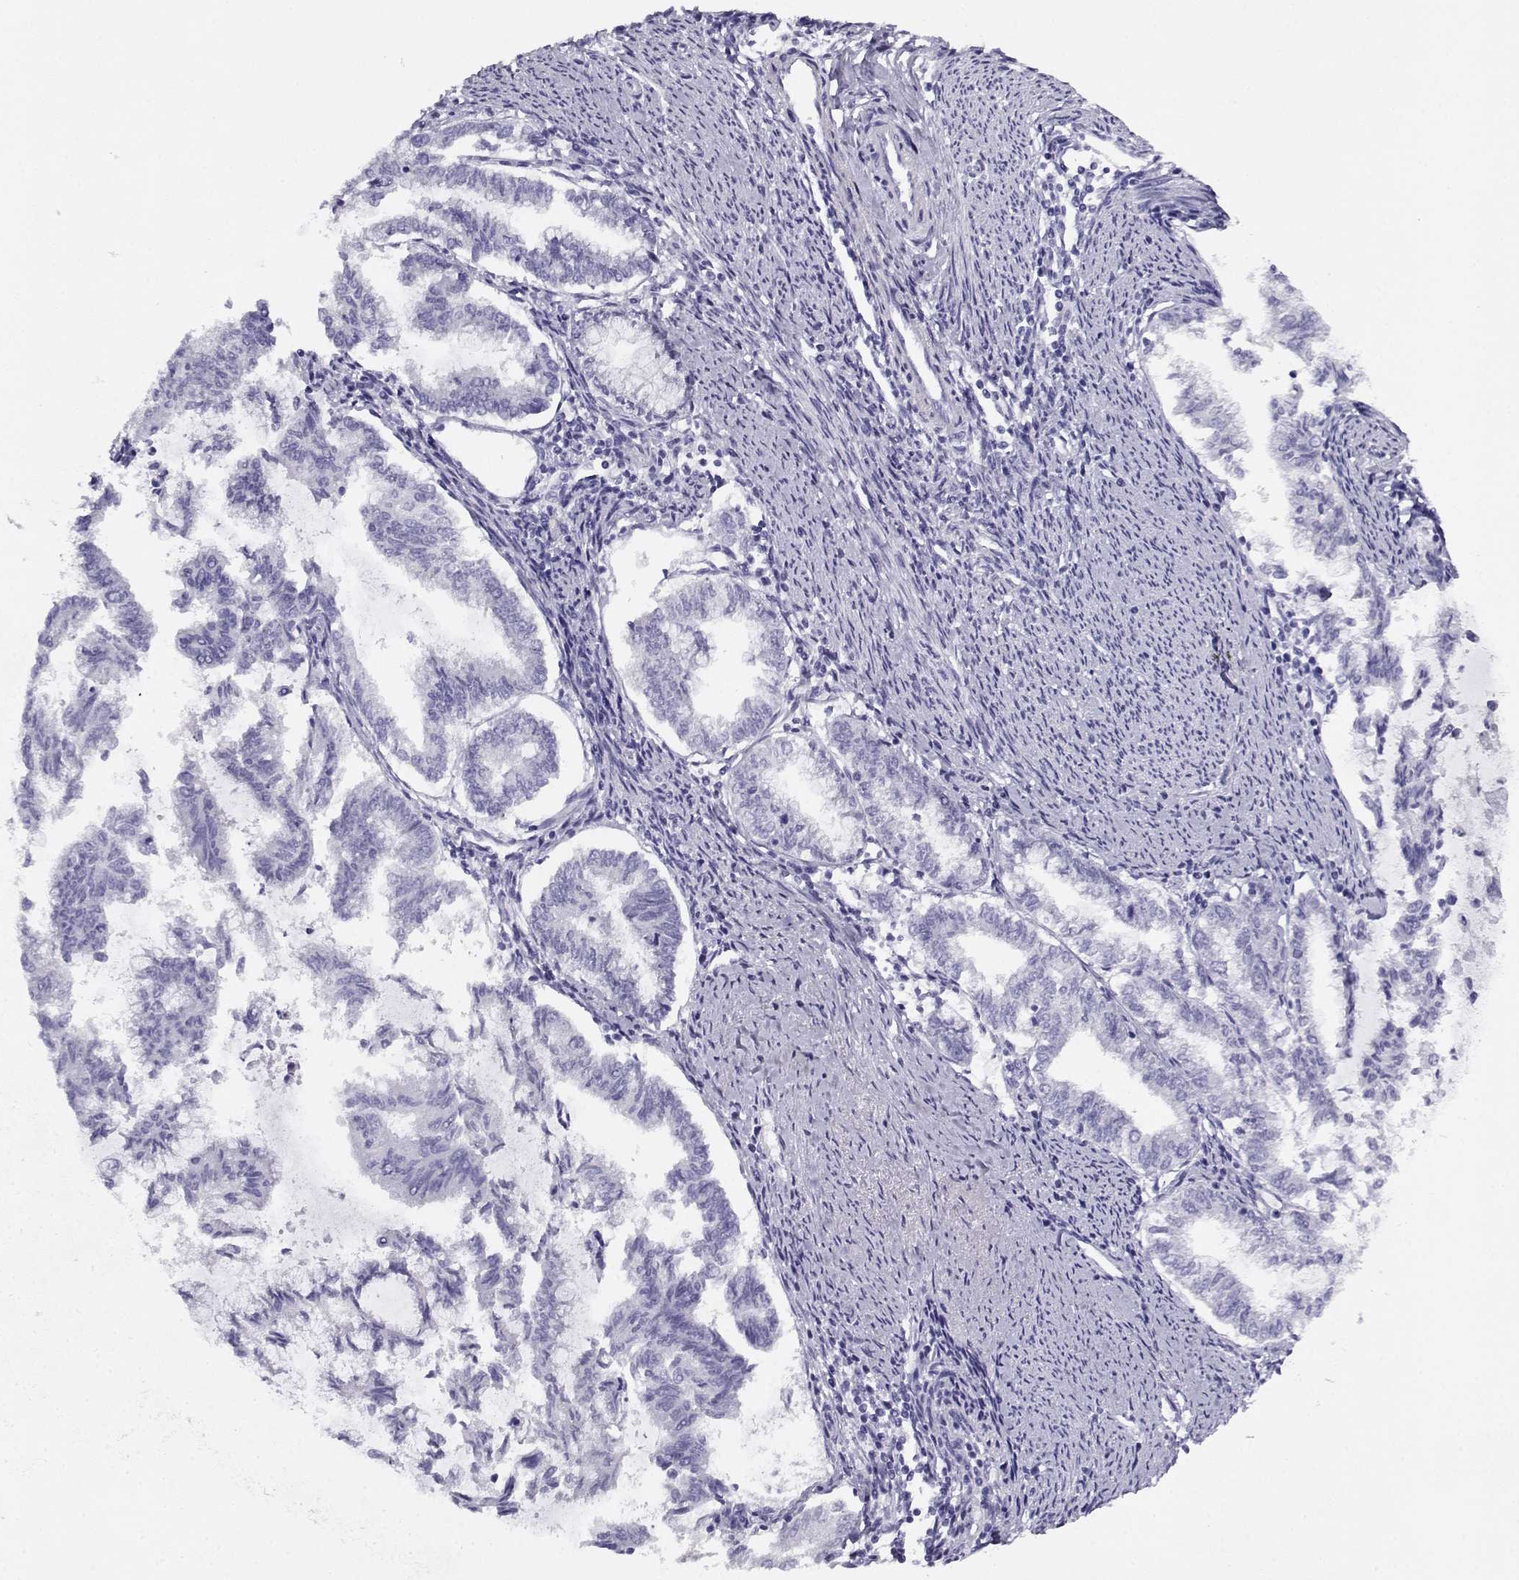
{"staining": {"intensity": "negative", "quantity": "none", "location": "none"}, "tissue": "endometrial cancer", "cell_type": "Tumor cells", "image_type": "cancer", "snomed": [{"axis": "morphology", "description": "Adenocarcinoma, NOS"}, {"axis": "topography", "description": "Endometrium"}], "caption": "DAB (3,3'-diaminobenzidine) immunohistochemical staining of human adenocarcinoma (endometrial) reveals no significant expression in tumor cells.", "gene": "CABS1", "patient": {"sex": "female", "age": 79}}